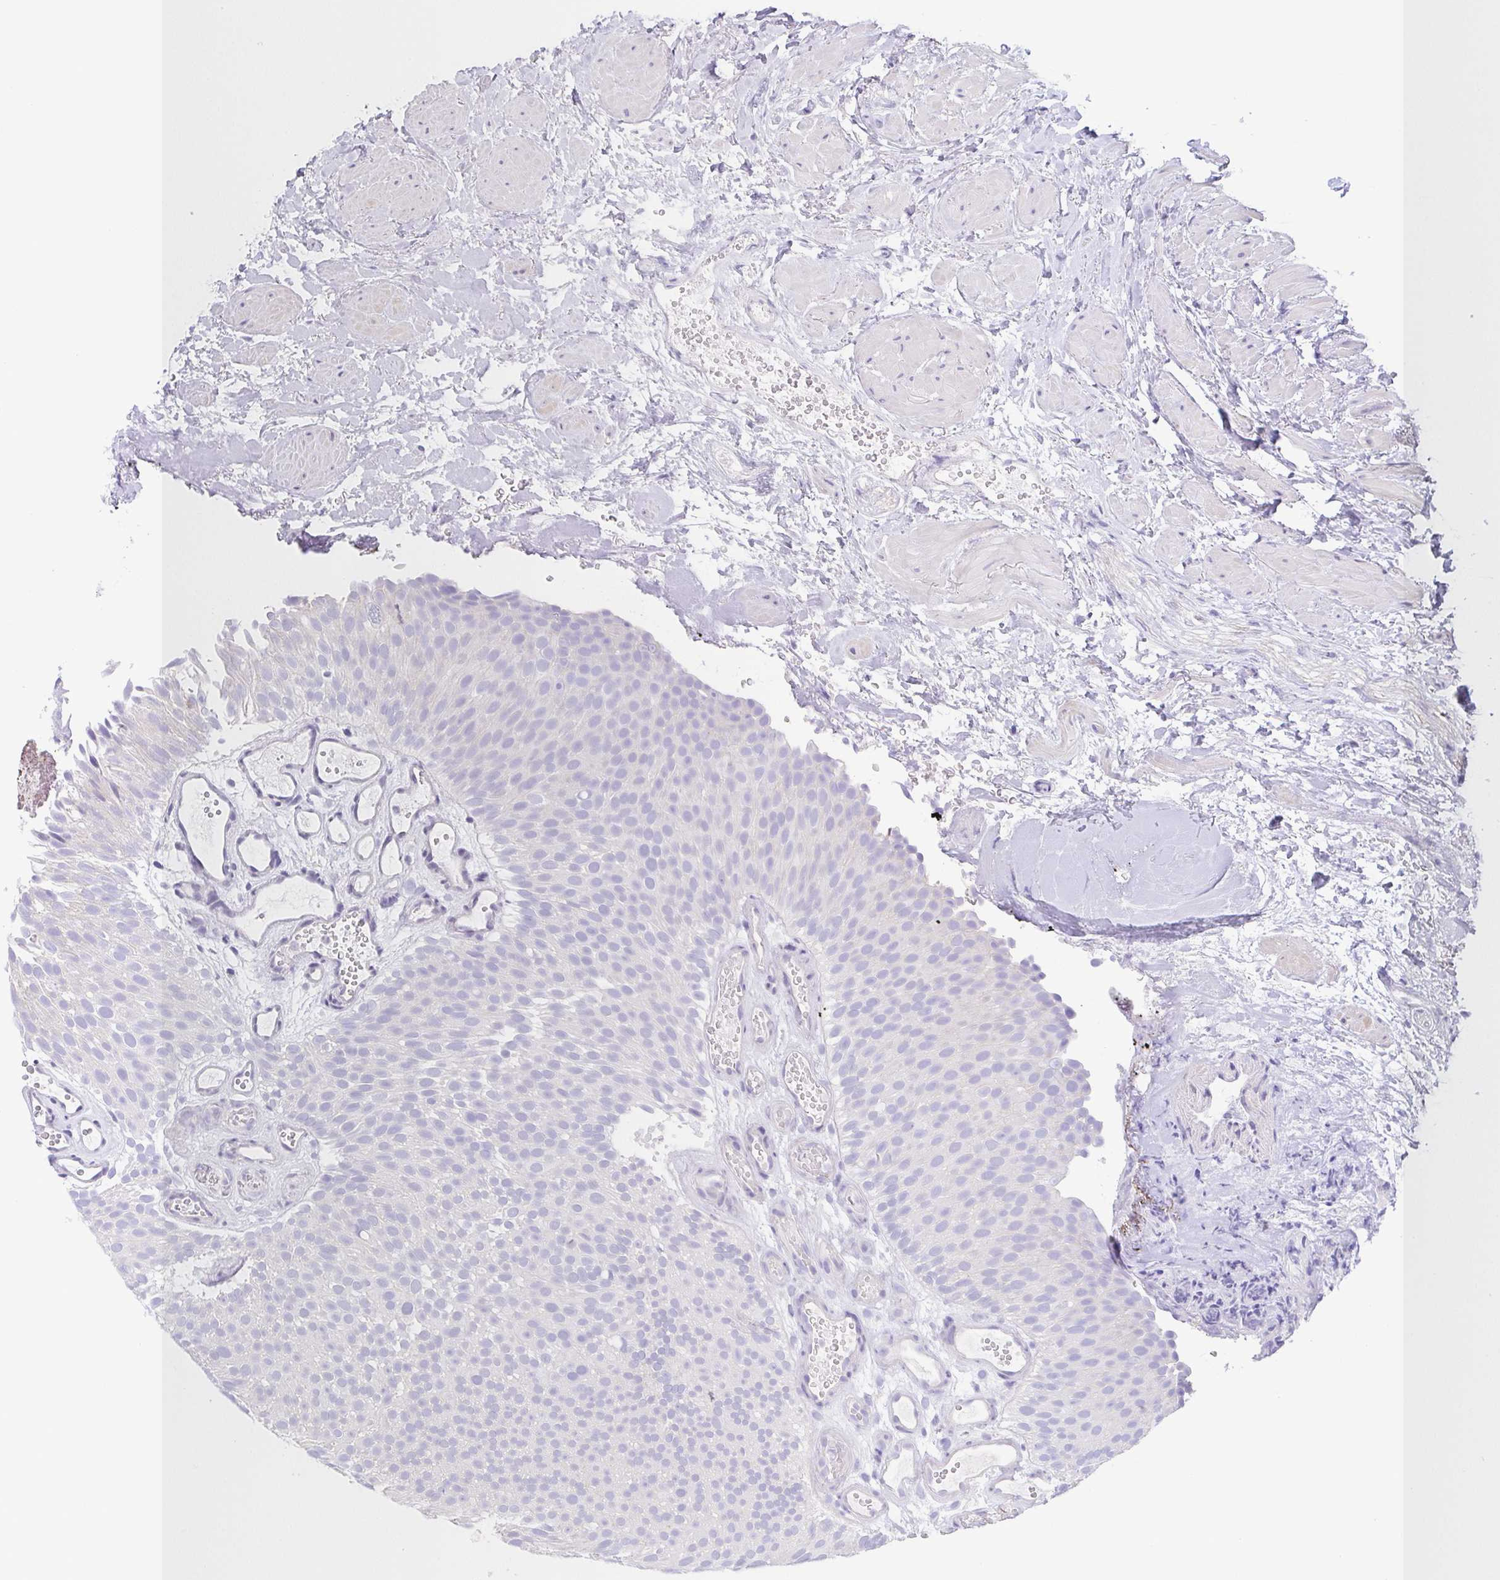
{"staining": {"intensity": "negative", "quantity": "none", "location": "none"}, "tissue": "urothelial cancer", "cell_type": "Tumor cells", "image_type": "cancer", "snomed": [{"axis": "morphology", "description": "Urothelial carcinoma, Low grade"}, {"axis": "topography", "description": "Urinary bladder"}], "caption": "There is no significant staining in tumor cells of urothelial cancer.", "gene": "PKDREJ", "patient": {"sex": "male", "age": 78}}